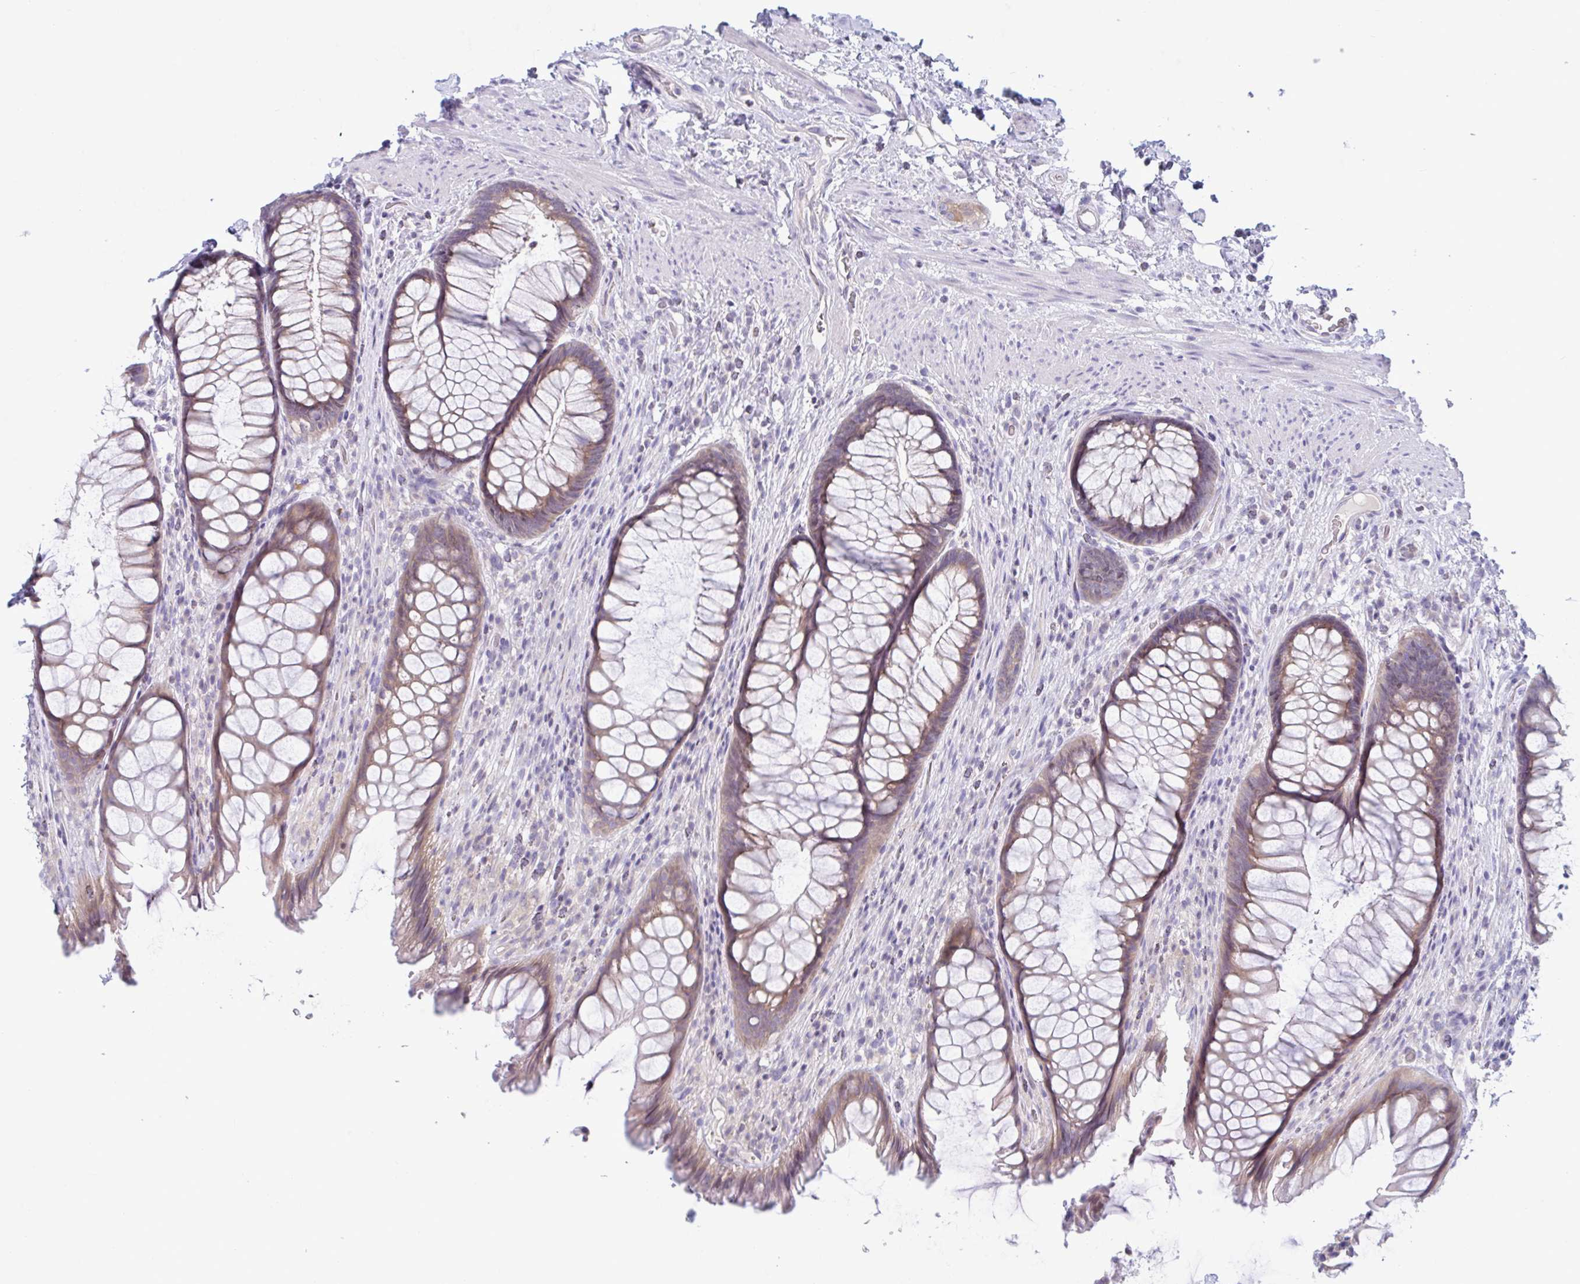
{"staining": {"intensity": "weak", "quantity": ">75%", "location": "cytoplasmic/membranous"}, "tissue": "rectum", "cell_type": "Glandular cells", "image_type": "normal", "snomed": [{"axis": "morphology", "description": "Normal tissue, NOS"}, {"axis": "topography", "description": "Rectum"}], "caption": "A brown stain shows weak cytoplasmic/membranous staining of a protein in glandular cells of unremarkable human rectum. (Stains: DAB (3,3'-diaminobenzidine) in brown, nuclei in blue, Microscopy: brightfield microscopy at high magnification).", "gene": "NAA30", "patient": {"sex": "male", "age": 53}}